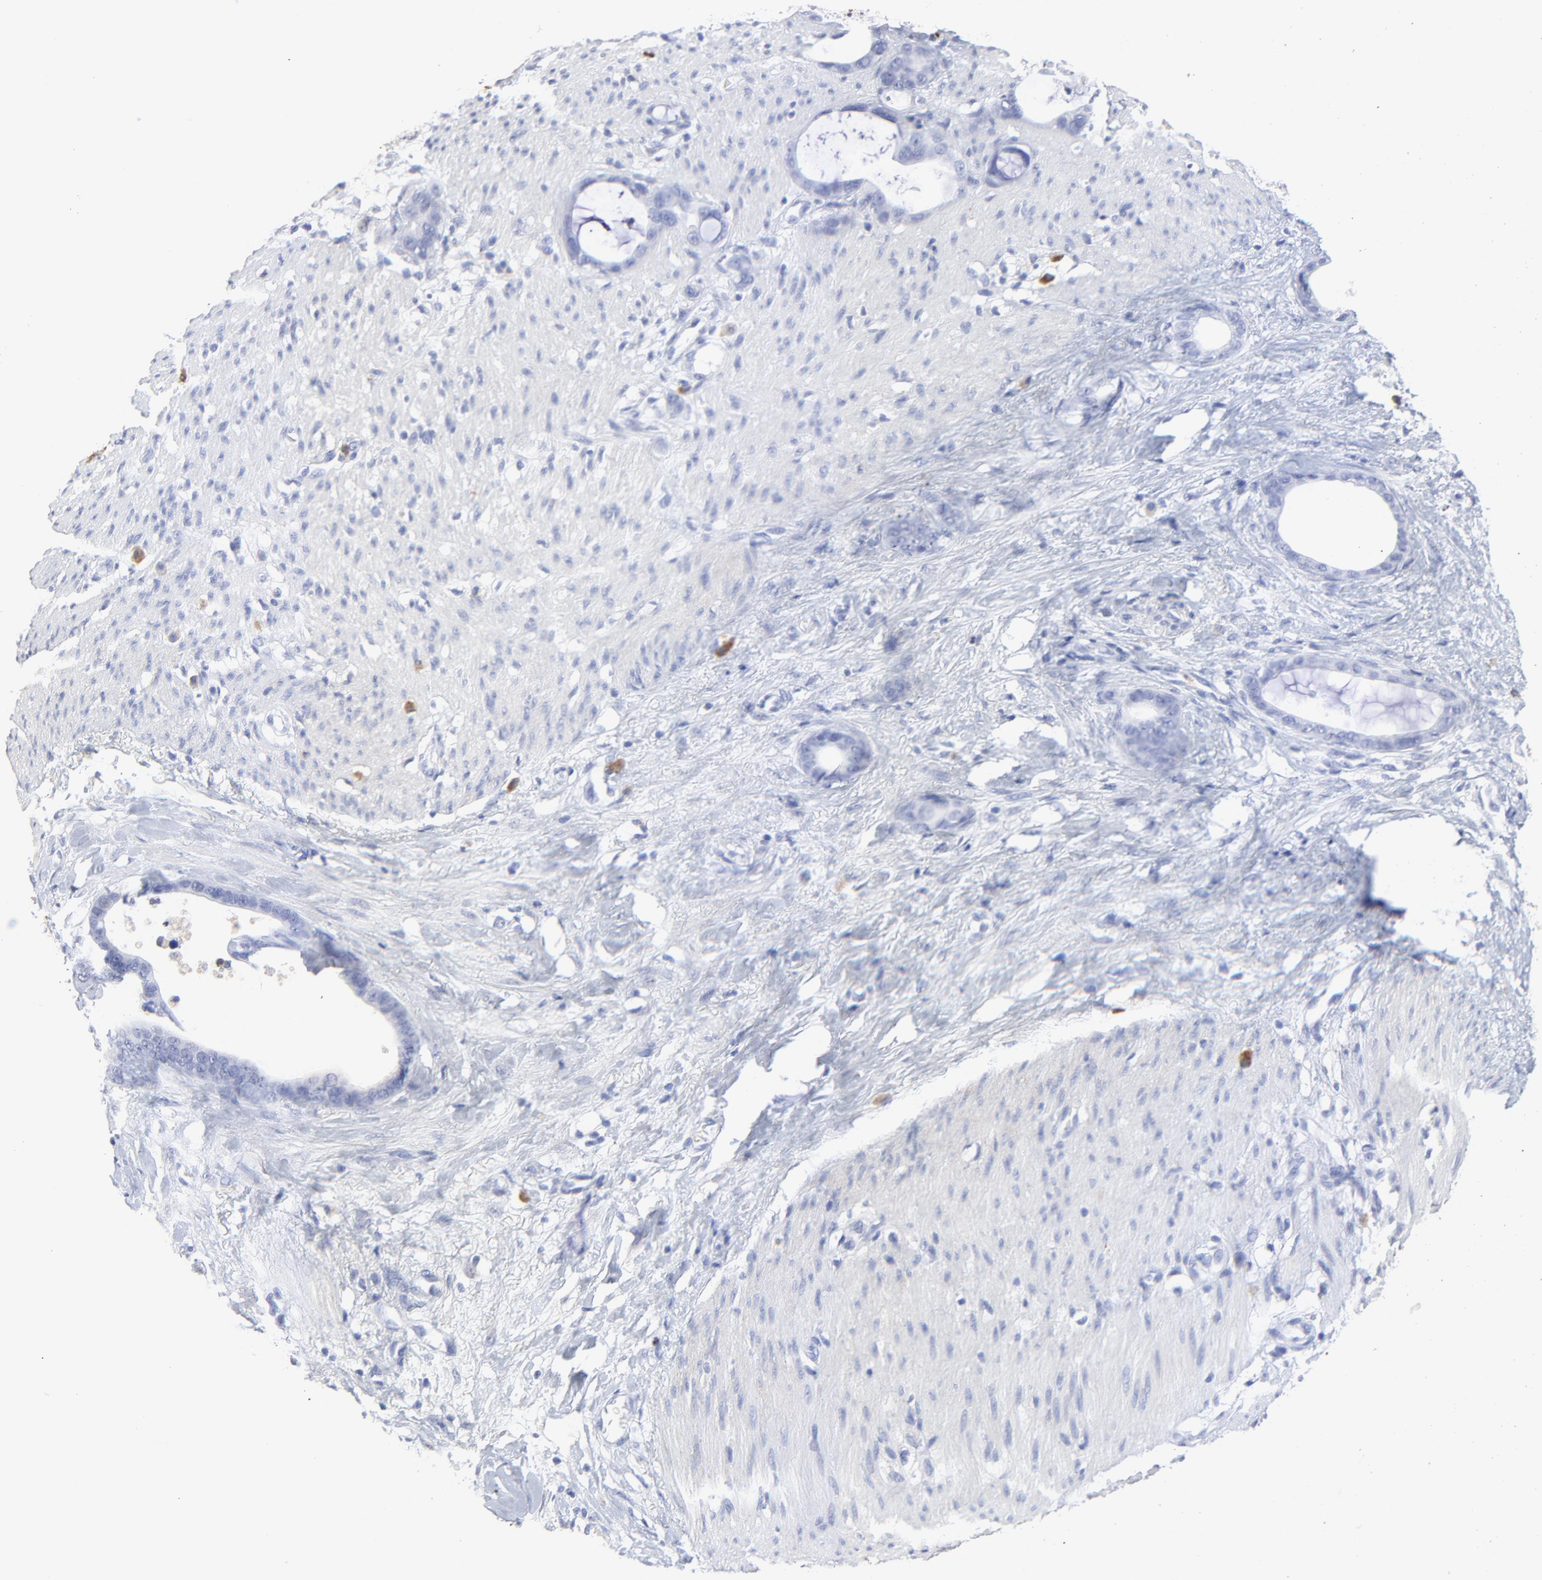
{"staining": {"intensity": "negative", "quantity": "none", "location": "none"}, "tissue": "stomach cancer", "cell_type": "Tumor cells", "image_type": "cancer", "snomed": [{"axis": "morphology", "description": "Adenocarcinoma, NOS"}, {"axis": "topography", "description": "Stomach"}], "caption": "Tumor cells are negative for brown protein staining in stomach cancer (adenocarcinoma).", "gene": "SMARCA1", "patient": {"sex": "female", "age": 75}}